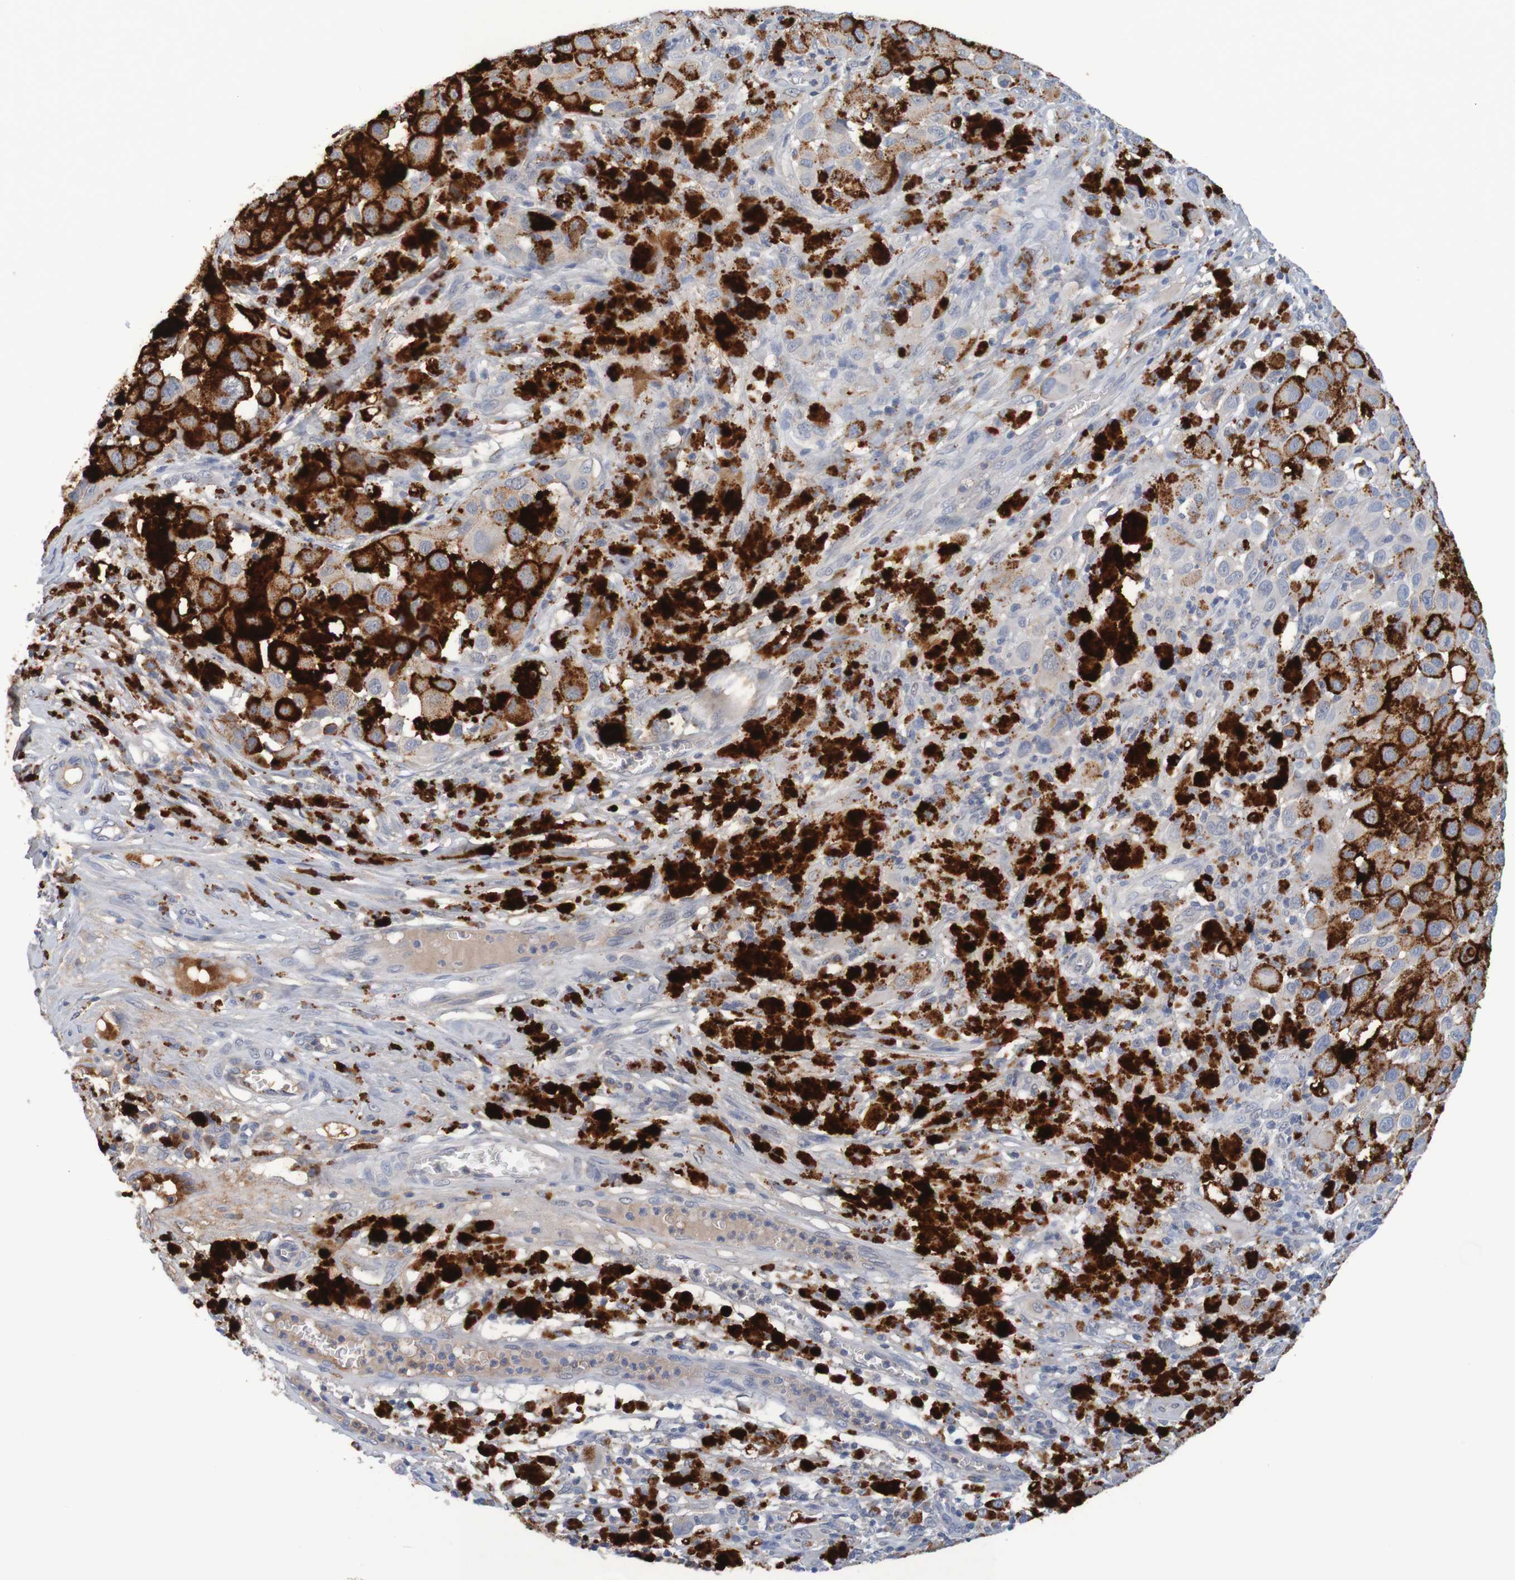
{"staining": {"intensity": "weak", "quantity": ">75%", "location": "cytoplasmic/membranous"}, "tissue": "melanoma", "cell_type": "Tumor cells", "image_type": "cancer", "snomed": [{"axis": "morphology", "description": "Malignant melanoma, NOS"}, {"axis": "topography", "description": "Skin"}], "caption": "Protein expression analysis of melanoma reveals weak cytoplasmic/membranous staining in approximately >75% of tumor cells.", "gene": "LTA", "patient": {"sex": "male", "age": 96}}